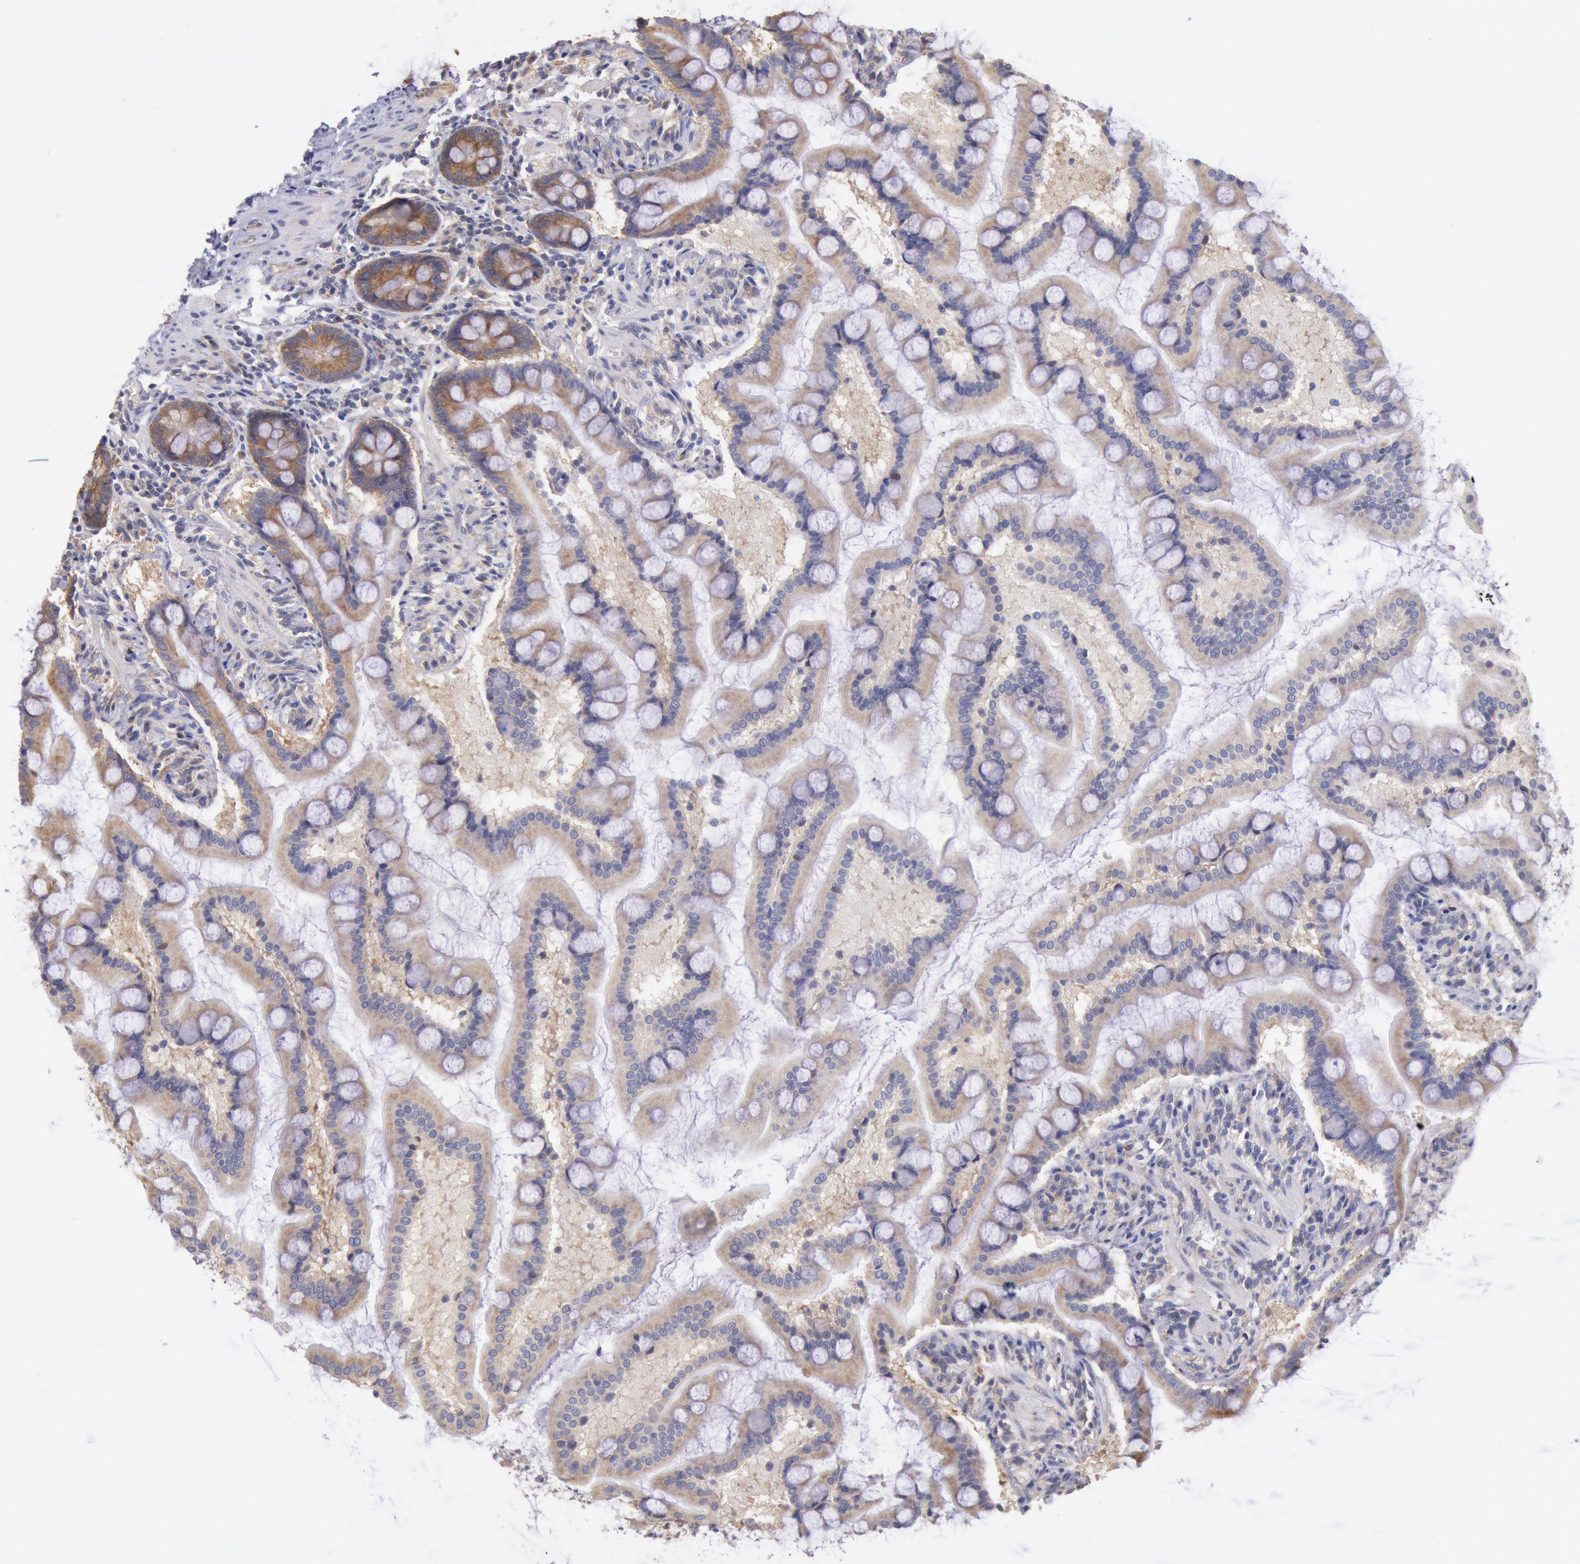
{"staining": {"intensity": "moderate", "quantity": ">75%", "location": "cytoplasmic/membranous"}, "tissue": "small intestine", "cell_type": "Glandular cells", "image_type": "normal", "snomed": [{"axis": "morphology", "description": "Normal tissue, NOS"}, {"axis": "topography", "description": "Small intestine"}], "caption": "Human small intestine stained with a brown dye demonstrates moderate cytoplasmic/membranous positive expression in approximately >75% of glandular cells.", "gene": "DRG1", "patient": {"sex": "male", "age": 41}}